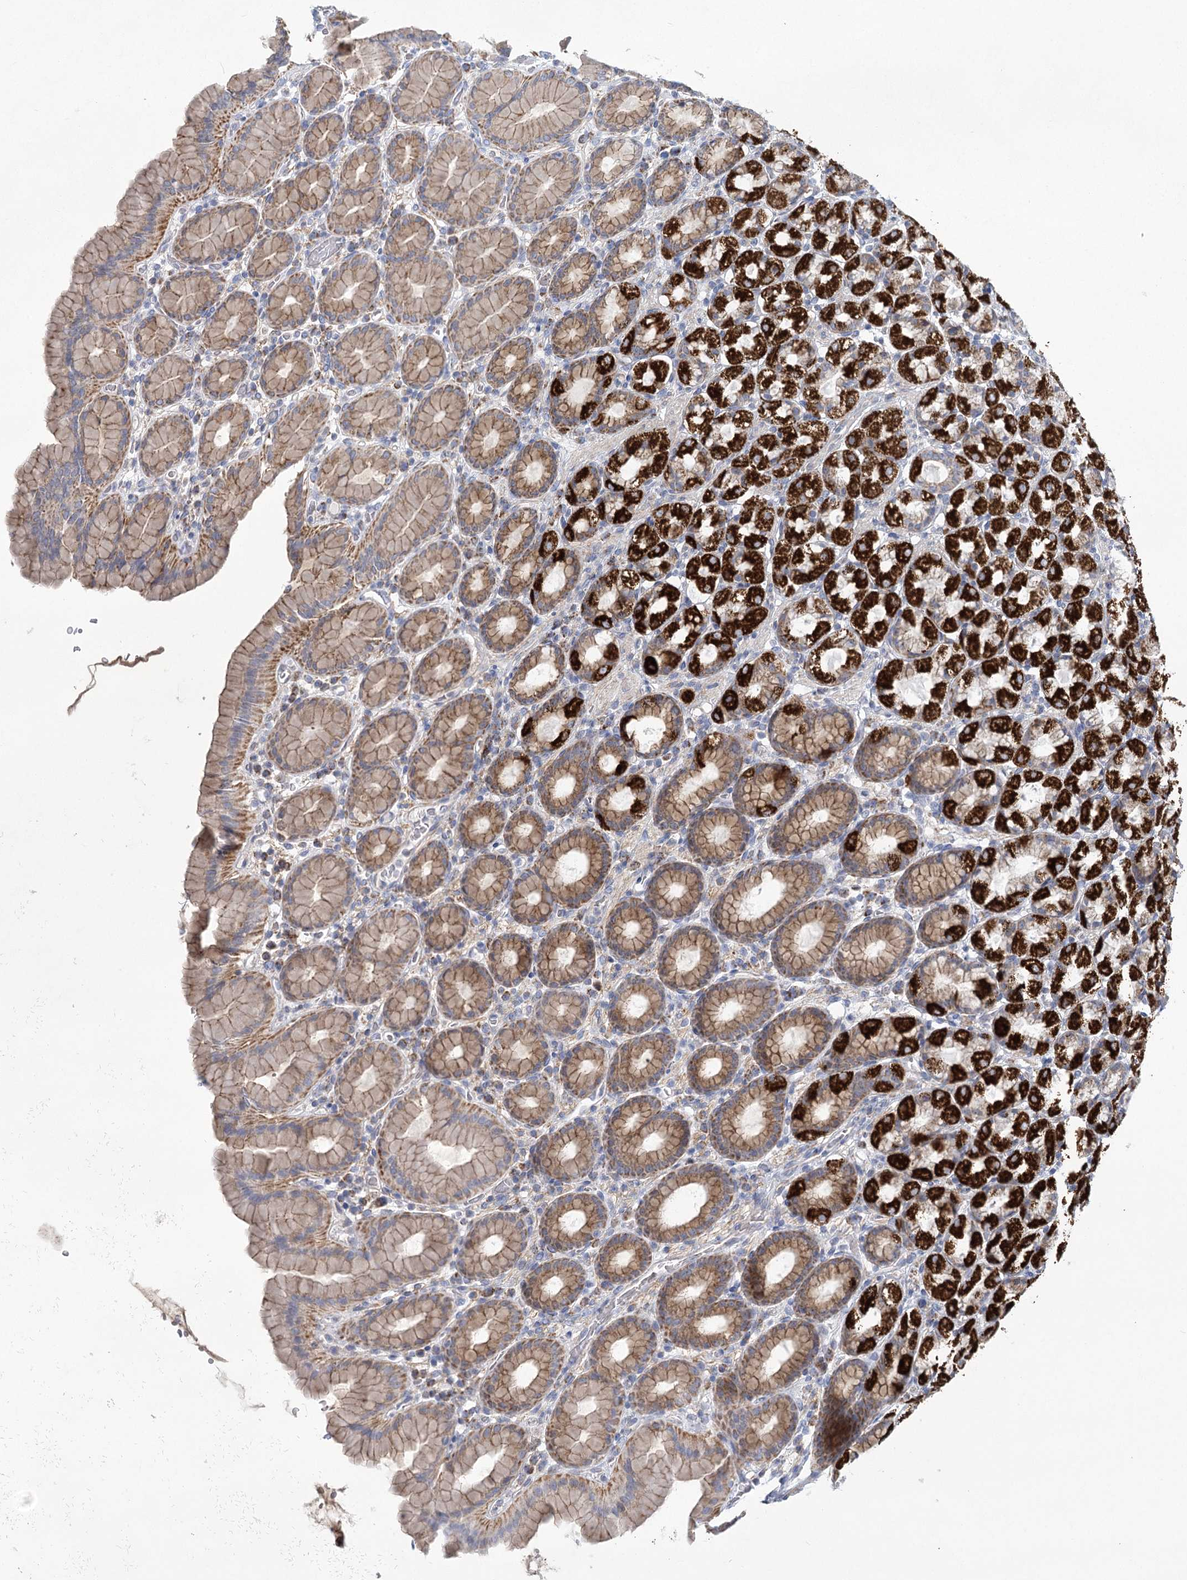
{"staining": {"intensity": "strong", "quantity": "25%-75%", "location": "cytoplasmic/membranous"}, "tissue": "stomach", "cell_type": "Glandular cells", "image_type": "normal", "snomed": [{"axis": "morphology", "description": "Normal tissue, NOS"}, {"axis": "topography", "description": "Stomach, upper"}], "caption": "Glandular cells demonstrate high levels of strong cytoplasmic/membranous staining in about 25%-75% of cells in benign human stomach.", "gene": "SNX7", "patient": {"sex": "male", "age": 68}}